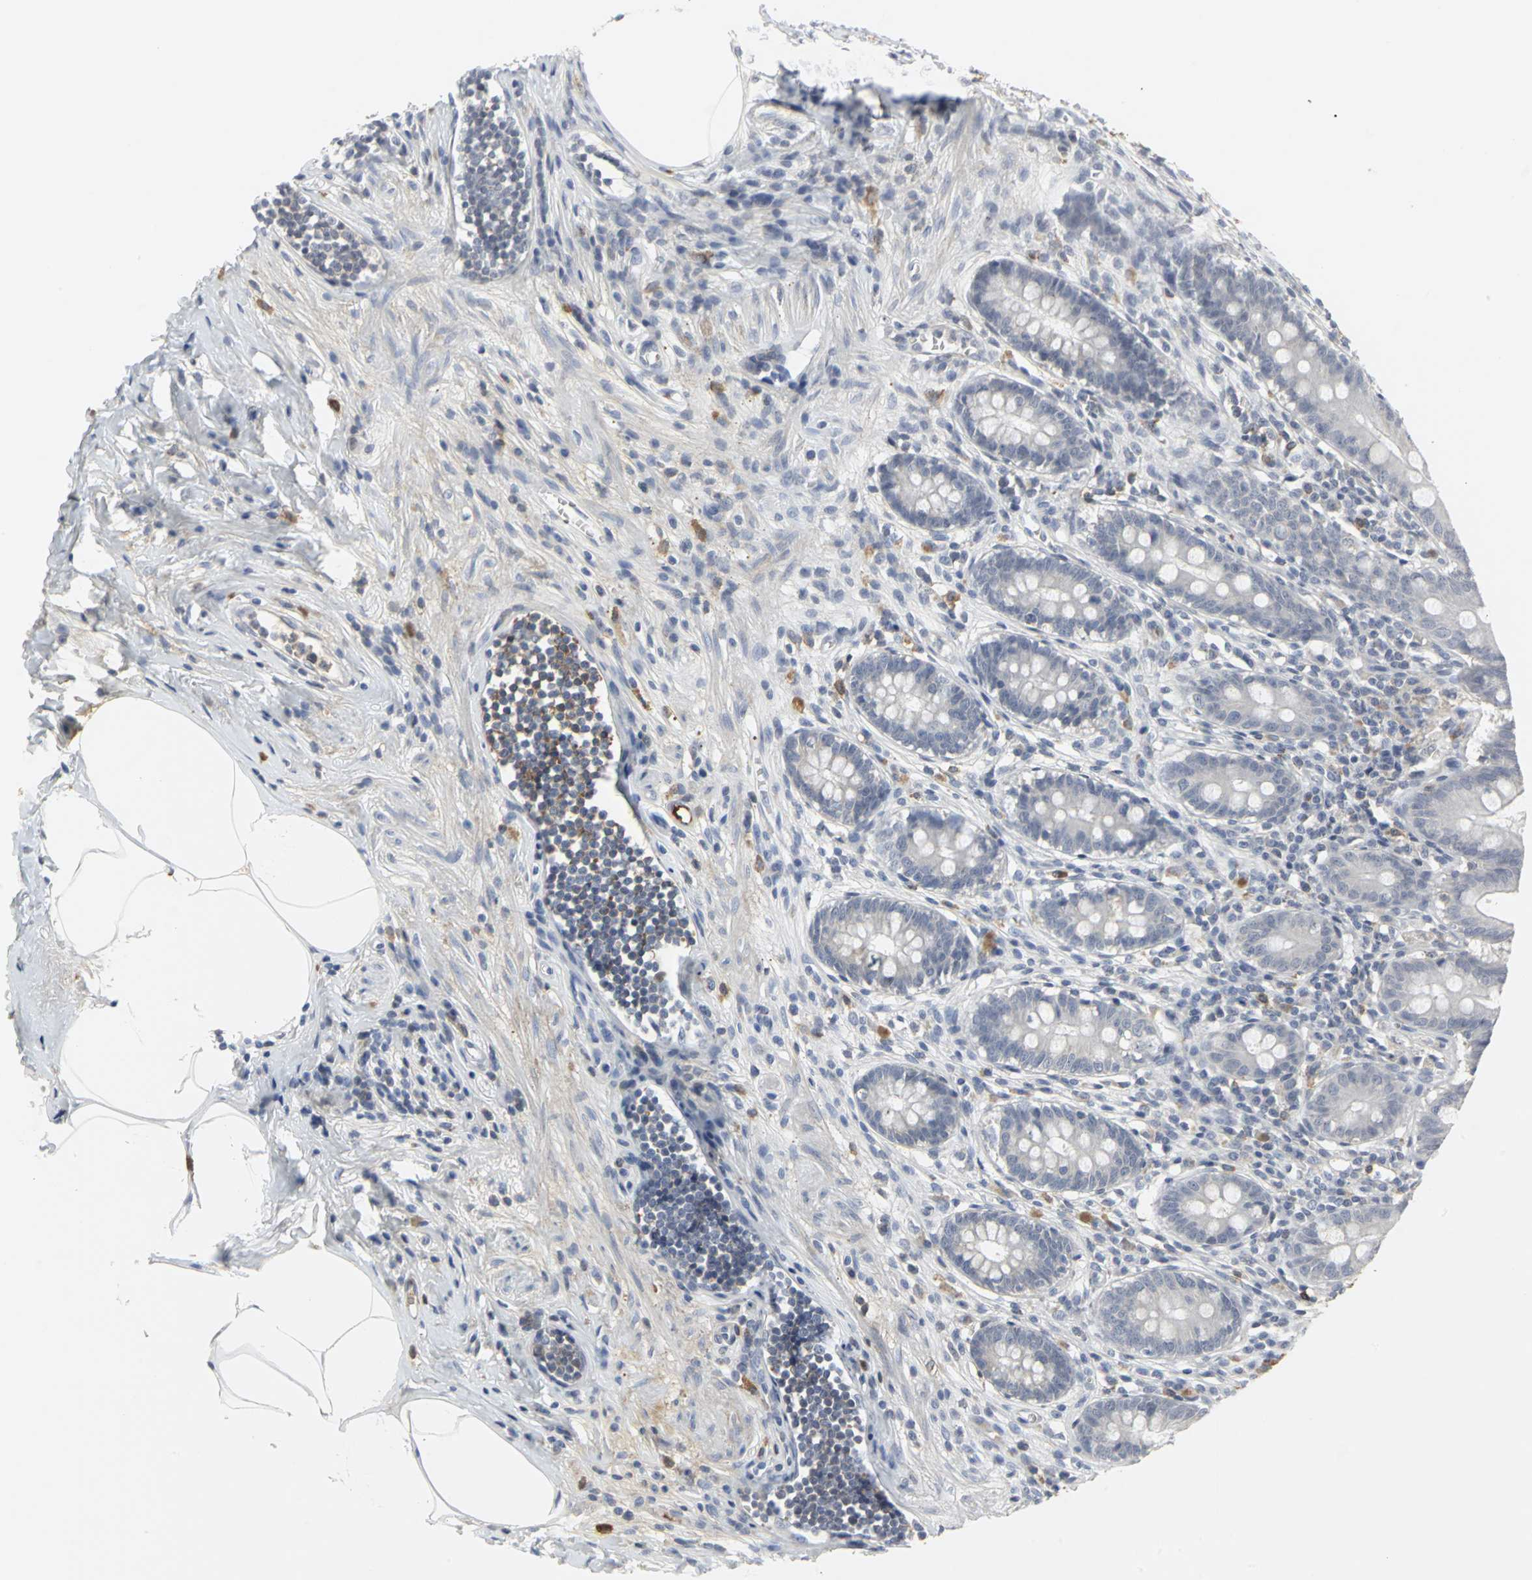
{"staining": {"intensity": "negative", "quantity": "none", "location": "none"}, "tissue": "appendix", "cell_type": "Glandular cells", "image_type": "normal", "snomed": [{"axis": "morphology", "description": "Normal tissue, NOS"}, {"axis": "topography", "description": "Appendix"}], "caption": "An immunohistochemistry (IHC) image of normal appendix is shown. There is no staining in glandular cells of appendix. (Immunohistochemistry, brightfield microscopy, high magnification).", "gene": "ZIC1", "patient": {"sex": "female", "age": 50}}